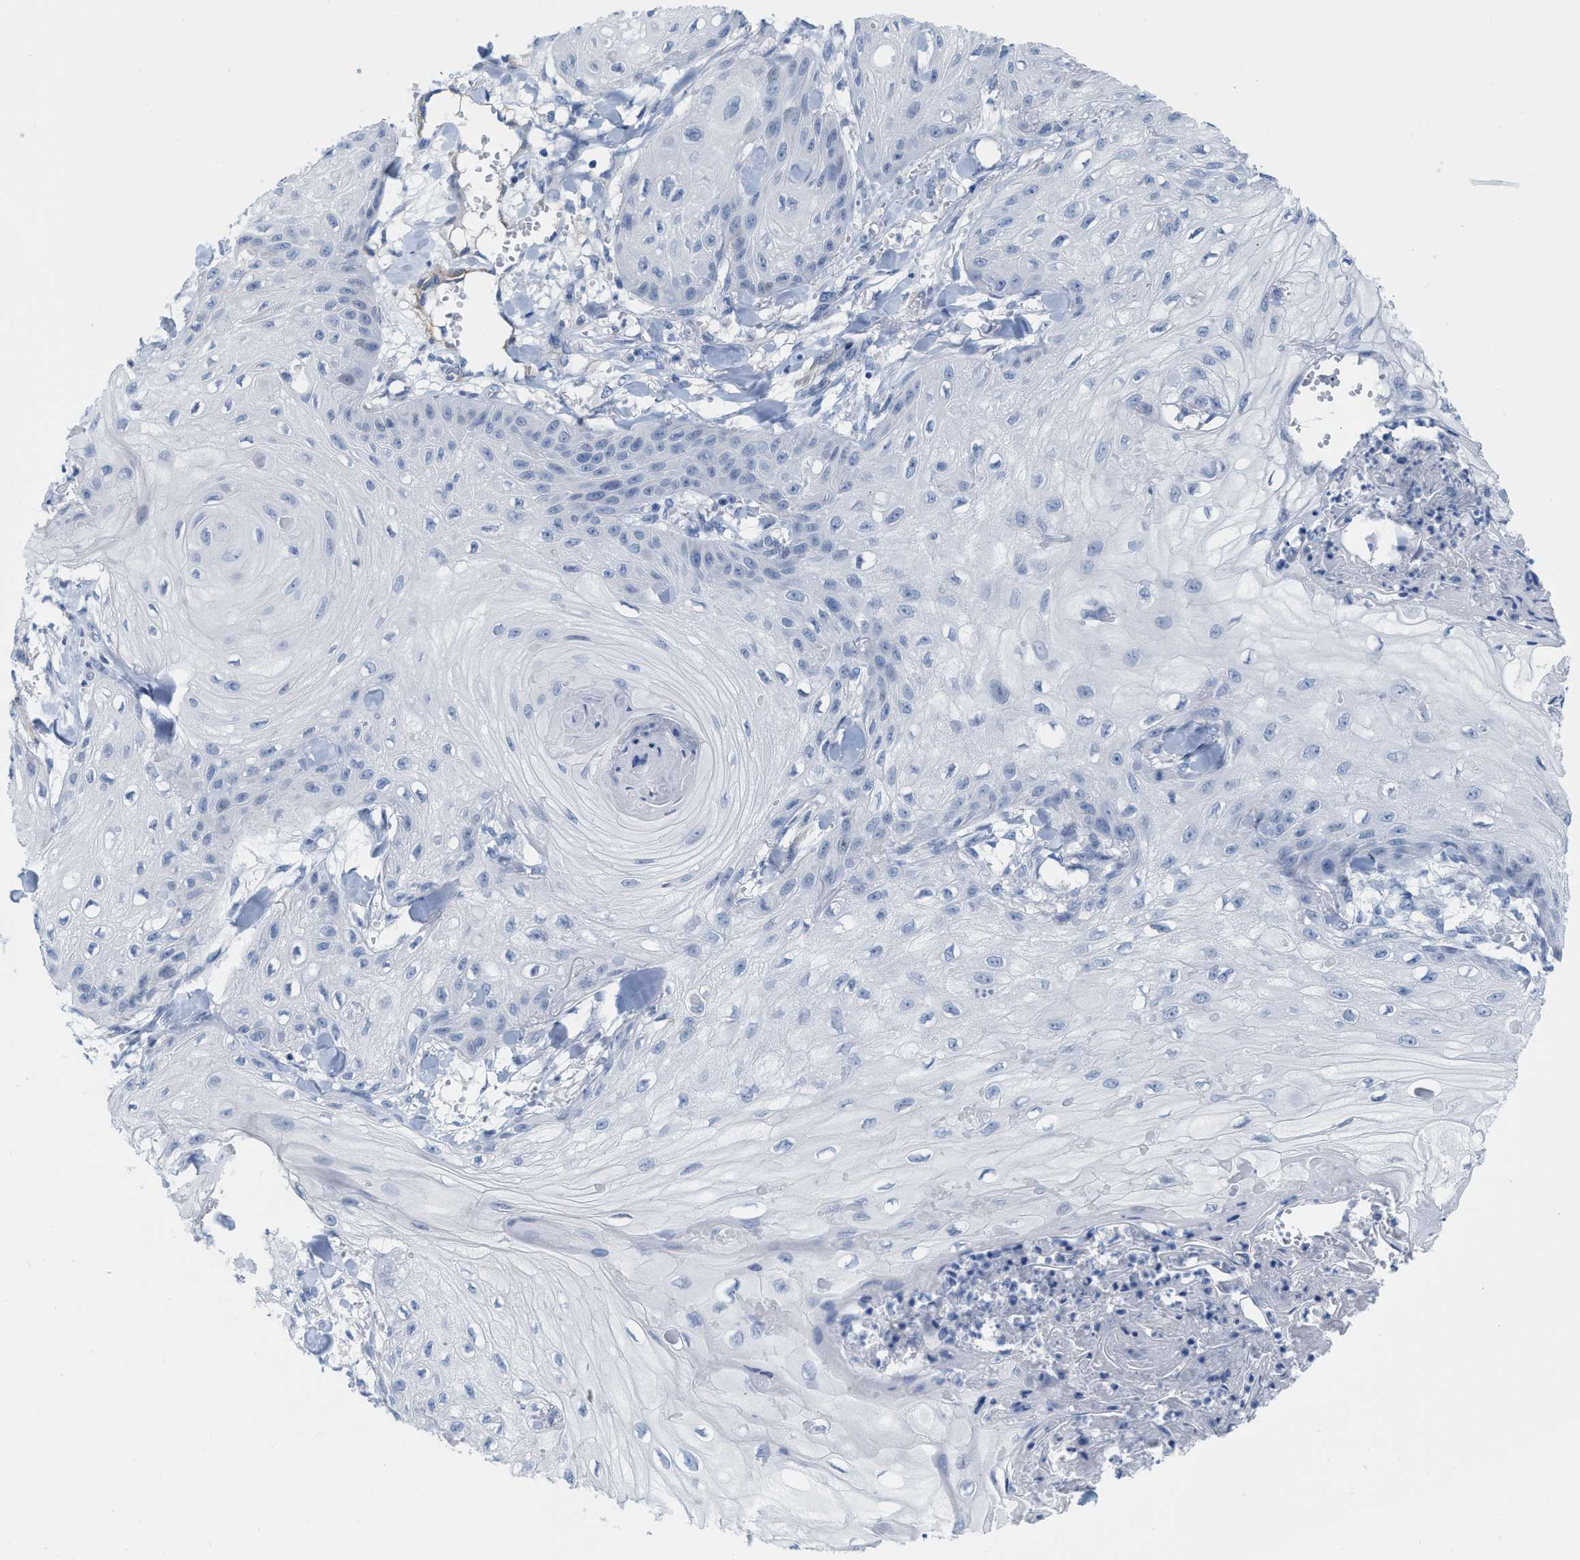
{"staining": {"intensity": "negative", "quantity": "none", "location": "none"}, "tissue": "skin cancer", "cell_type": "Tumor cells", "image_type": "cancer", "snomed": [{"axis": "morphology", "description": "Squamous cell carcinoma, NOS"}, {"axis": "topography", "description": "Skin"}], "caption": "DAB (3,3'-diaminobenzidine) immunohistochemical staining of human skin cancer (squamous cell carcinoma) demonstrates no significant positivity in tumor cells.", "gene": "TAGLN", "patient": {"sex": "male", "age": 74}}